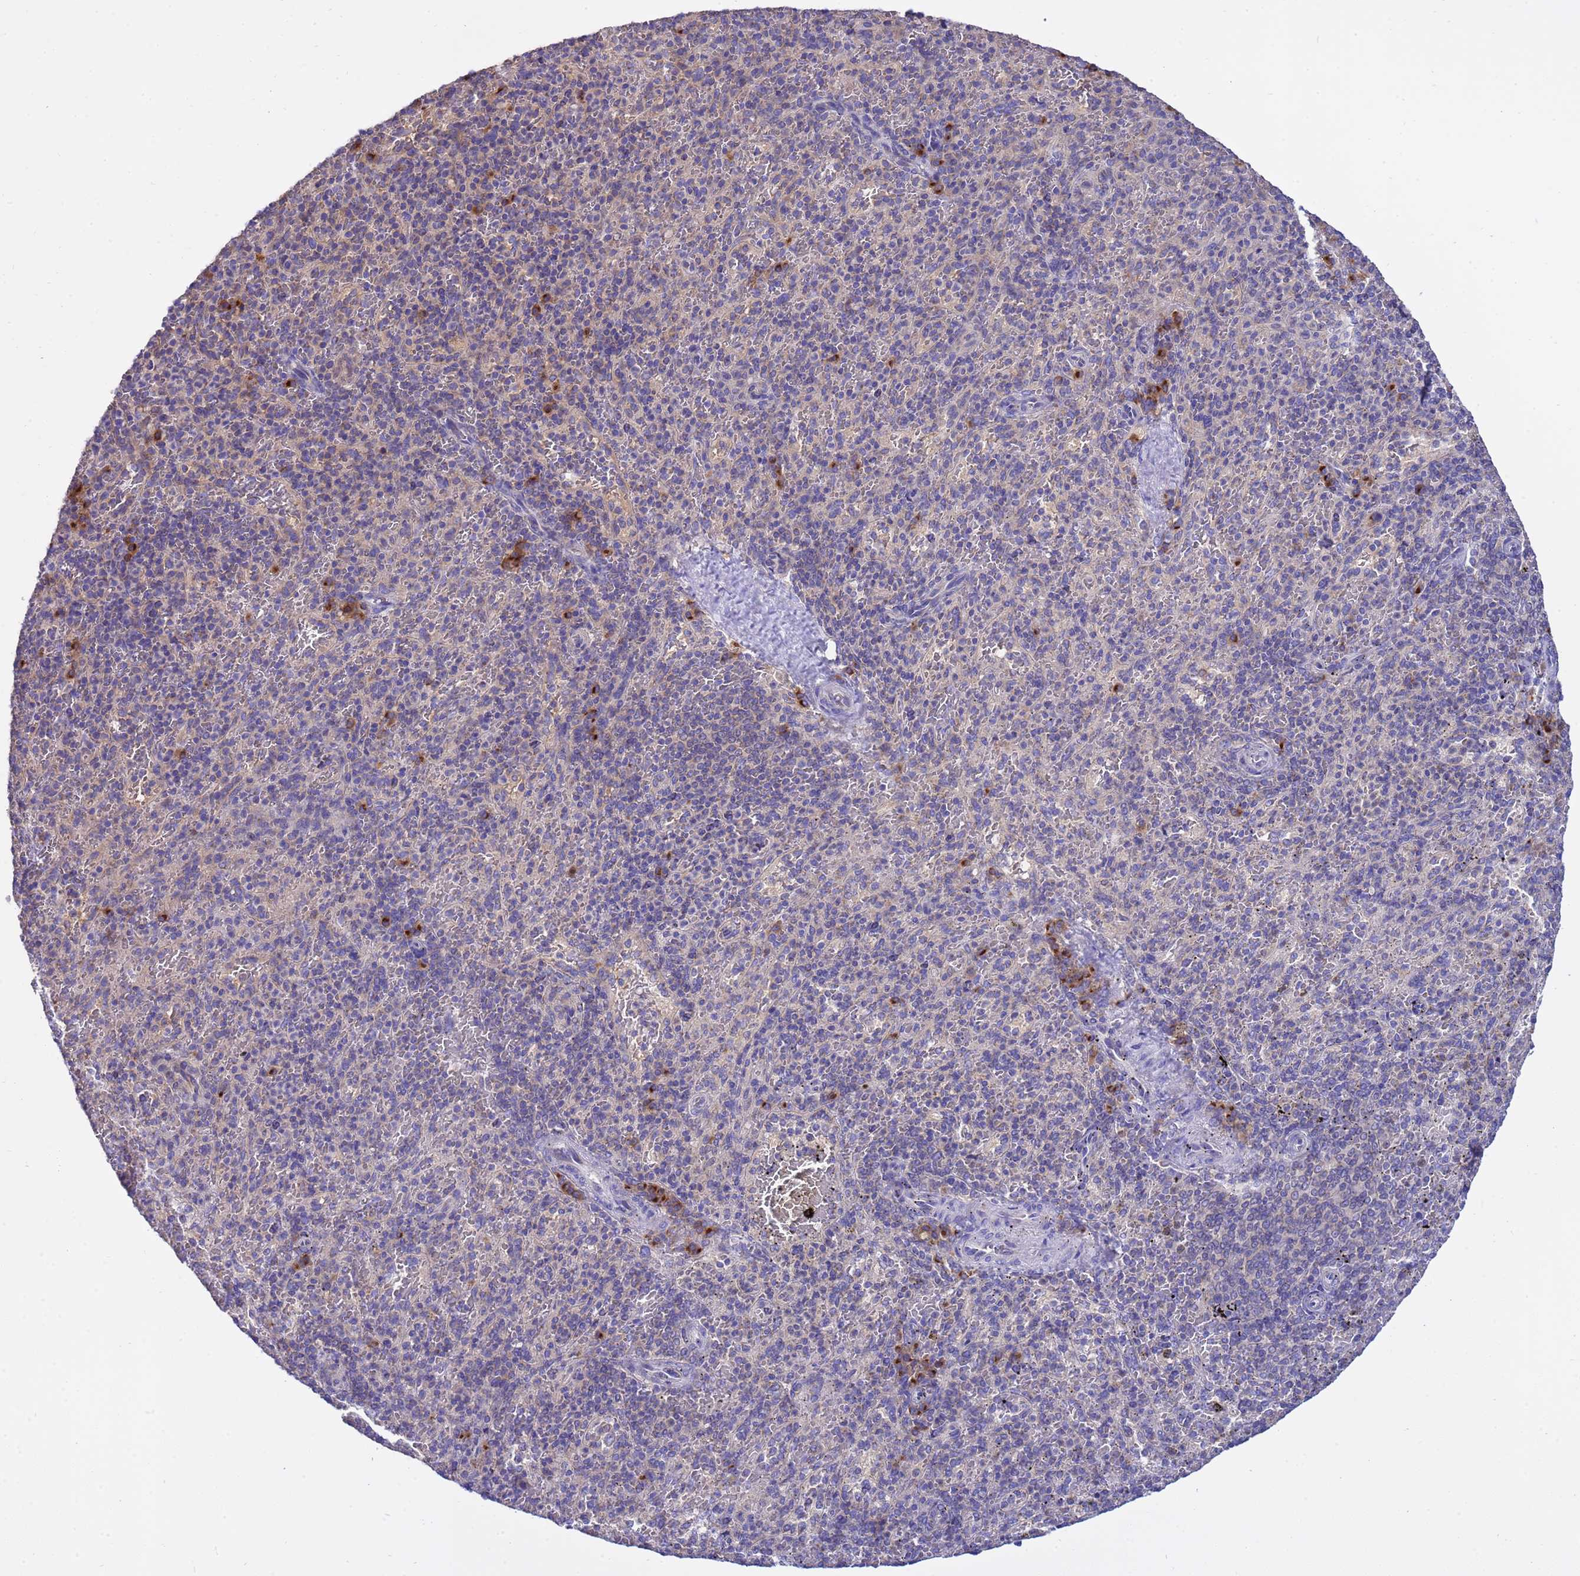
{"staining": {"intensity": "negative", "quantity": "none", "location": "none"}, "tissue": "spleen", "cell_type": "Cells in red pulp", "image_type": "normal", "snomed": [{"axis": "morphology", "description": "Normal tissue, NOS"}, {"axis": "topography", "description": "Spleen"}], "caption": "Immunohistochemistry micrograph of normal spleen stained for a protein (brown), which exhibits no staining in cells in red pulp. The staining was performed using DAB (3,3'-diaminobenzidine) to visualize the protein expression in brown, while the nuclei were stained in blue with hematoxylin (Magnification: 20x).", "gene": "ANAPC1", "patient": {"sex": "male", "age": 82}}